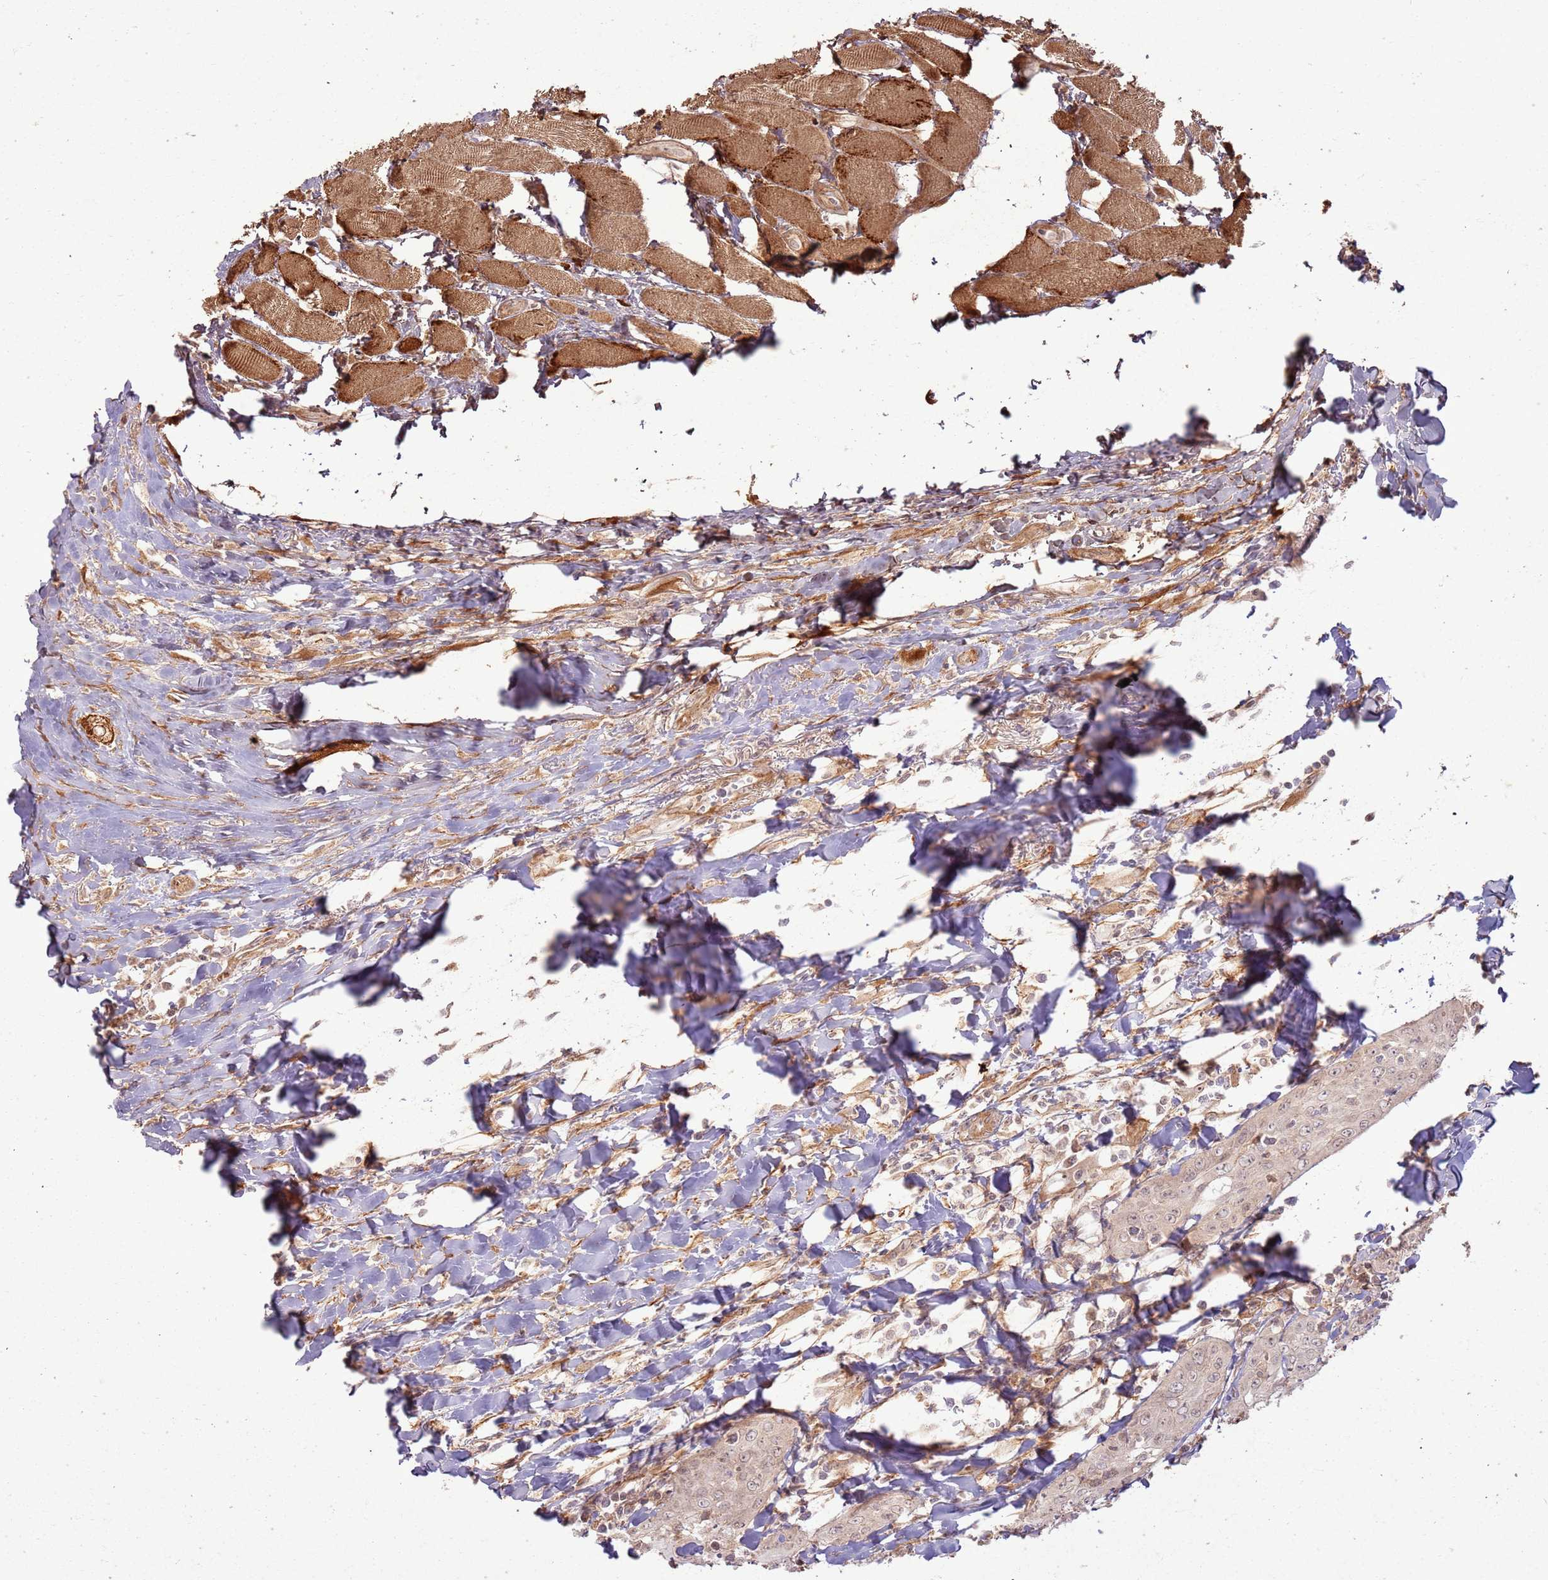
{"staining": {"intensity": "weak", "quantity": ">75%", "location": "cytoplasmic/membranous,nuclear"}, "tissue": "head and neck cancer", "cell_type": "Tumor cells", "image_type": "cancer", "snomed": [{"axis": "morphology", "description": "Normal tissue, NOS"}, {"axis": "morphology", "description": "Squamous cell carcinoma, NOS"}, {"axis": "topography", "description": "Oral tissue"}, {"axis": "topography", "description": "Head-Neck"}], "caption": "A photomicrograph of human head and neck squamous cell carcinoma stained for a protein reveals weak cytoplasmic/membranous and nuclear brown staining in tumor cells.", "gene": "ZNF623", "patient": {"sex": "female", "age": 70}}